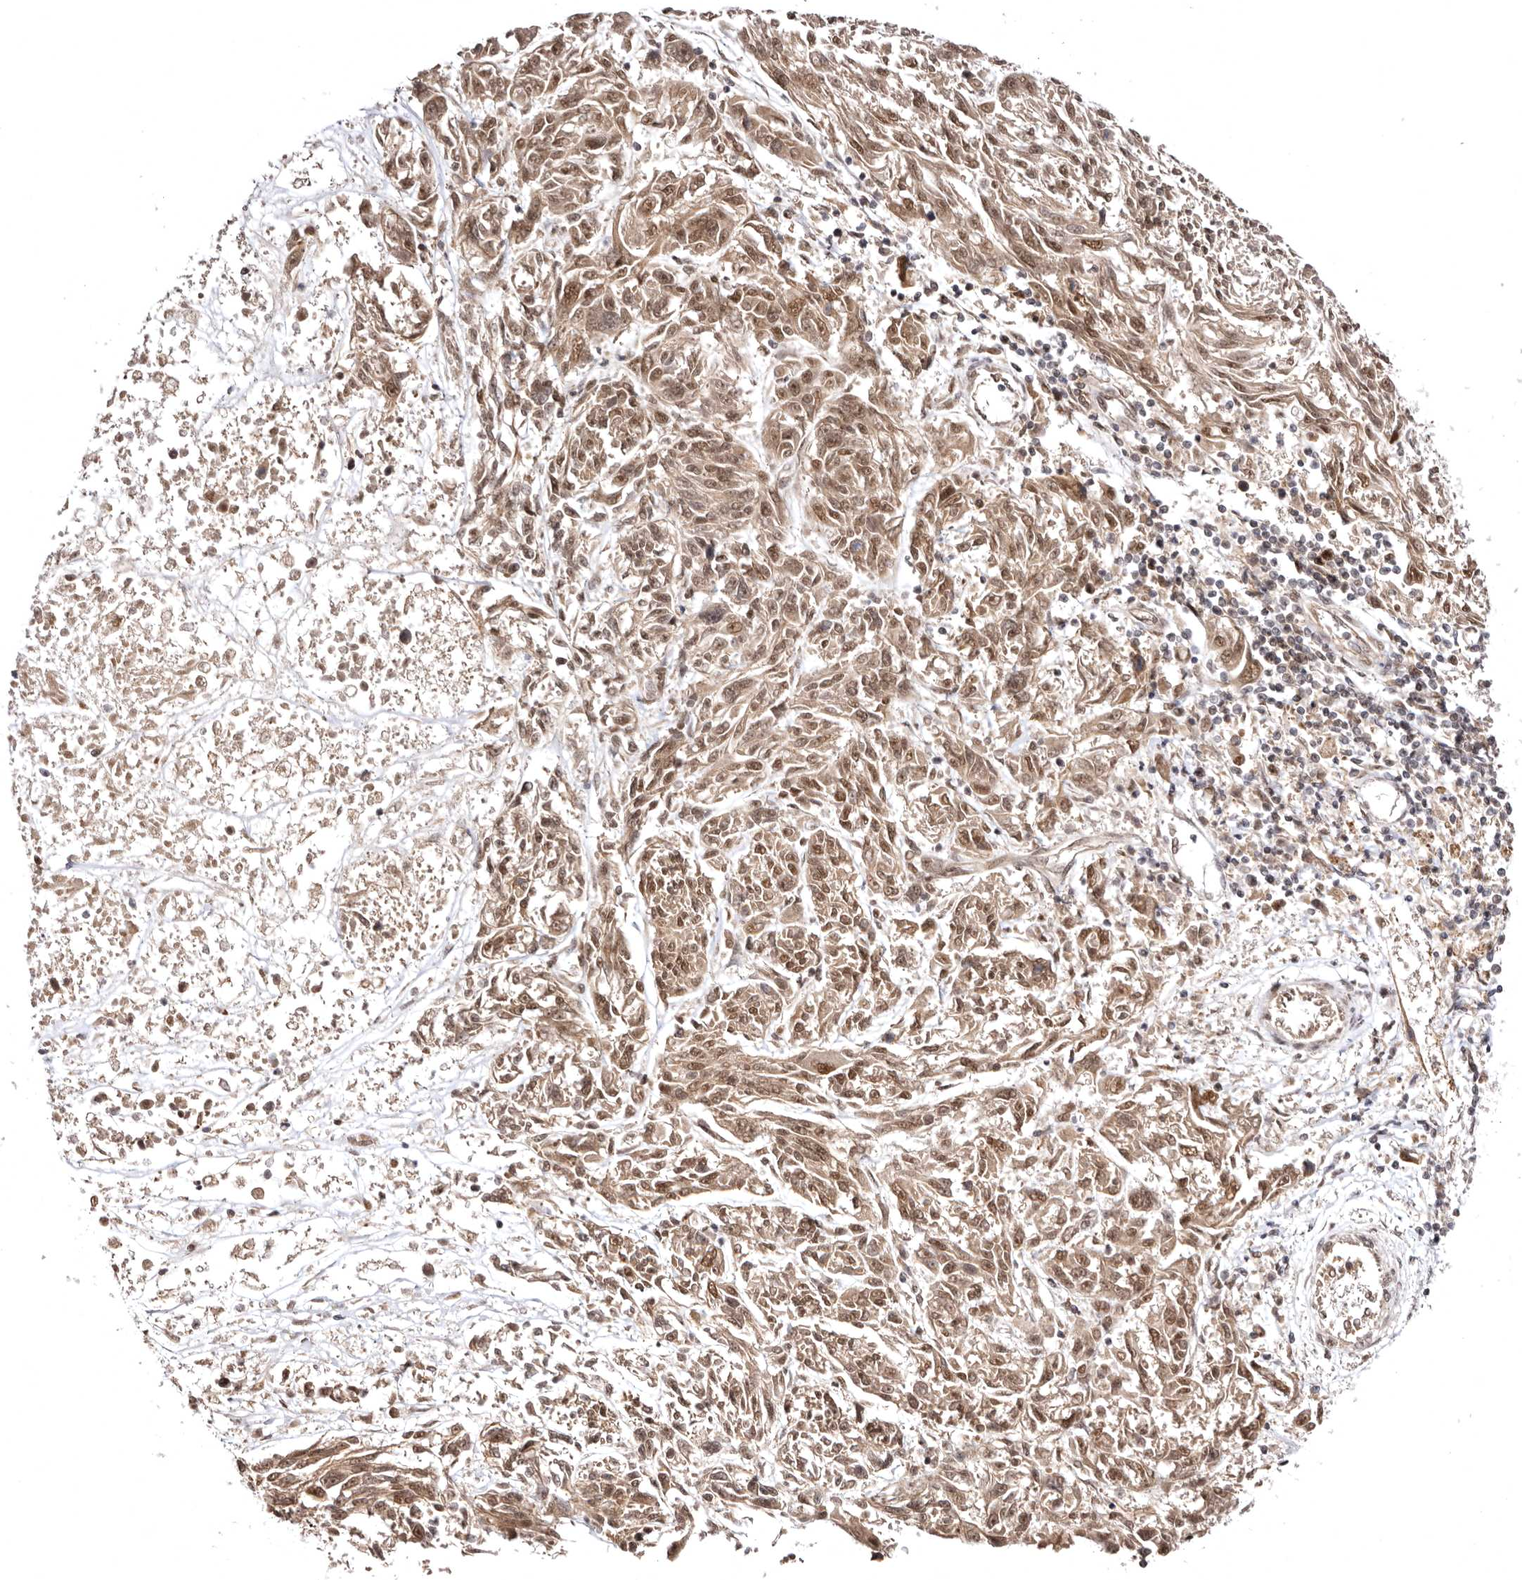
{"staining": {"intensity": "moderate", "quantity": ">75%", "location": "cytoplasmic/membranous,nuclear"}, "tissue": "melanoma", "cell_type": "Tumor cells", "image_type": "cancer", "snomed": [{"axis": "morphology", "description": "Malignant melanoma, NOS"}, {"axis": "topography", "description": "Skin"}], "caption": "Moderate cytoplasmic/membranous and nuclear protein positivity is appreciated in approximately >75% of tumor cells in malignant melanoma. The protein is stained brown, and the nuclei are stained in blue (DAB IHC with brightfield microscopy, high magnification).", "gene": "MED8", "patient": {"sex": "male", "age": 53}}